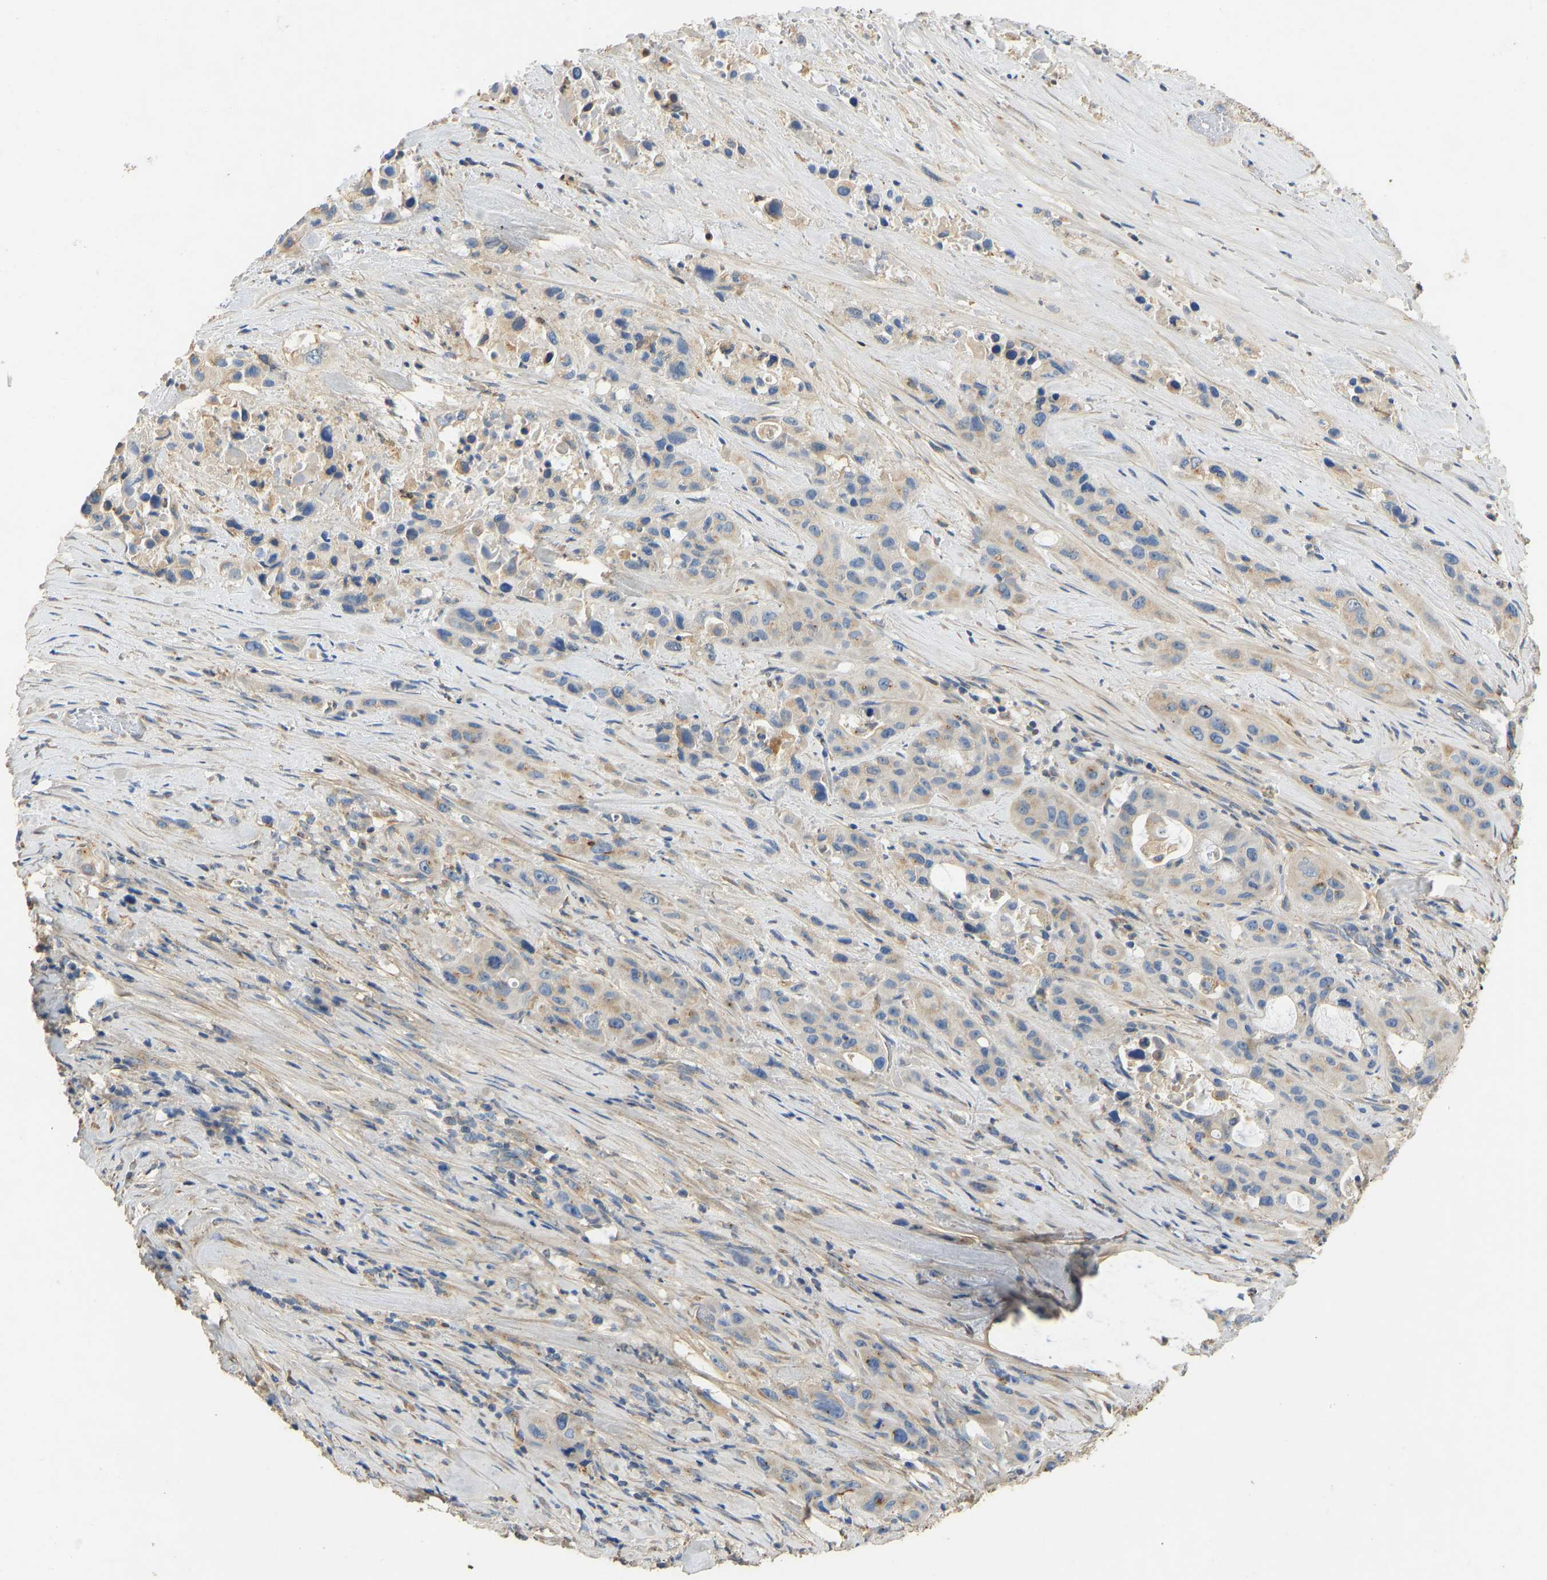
{"staining": {"intensity": "weak", "quantity": "25%-75%", "location": "cytoplasmic/membranous"}, "tissue": "pancreatic cancer", "cell_type": "Tumor cells", "image_type": "cancer", "snomed": [{"axis": "morphology", "description": "Adenocarcinoma, NOS"}, {"axis": "topography", "description": "Pancreas"}], "caption": "A micrograph of human pancreatic cancer stained for a protein reveals weak cytoplasmic/membranous brown staining in tumor cells. (DAB = brown stain, brightfield microscopy at high magnification).", "gene": "TECTA", "patient": {"sex": "male", "age": 53}}